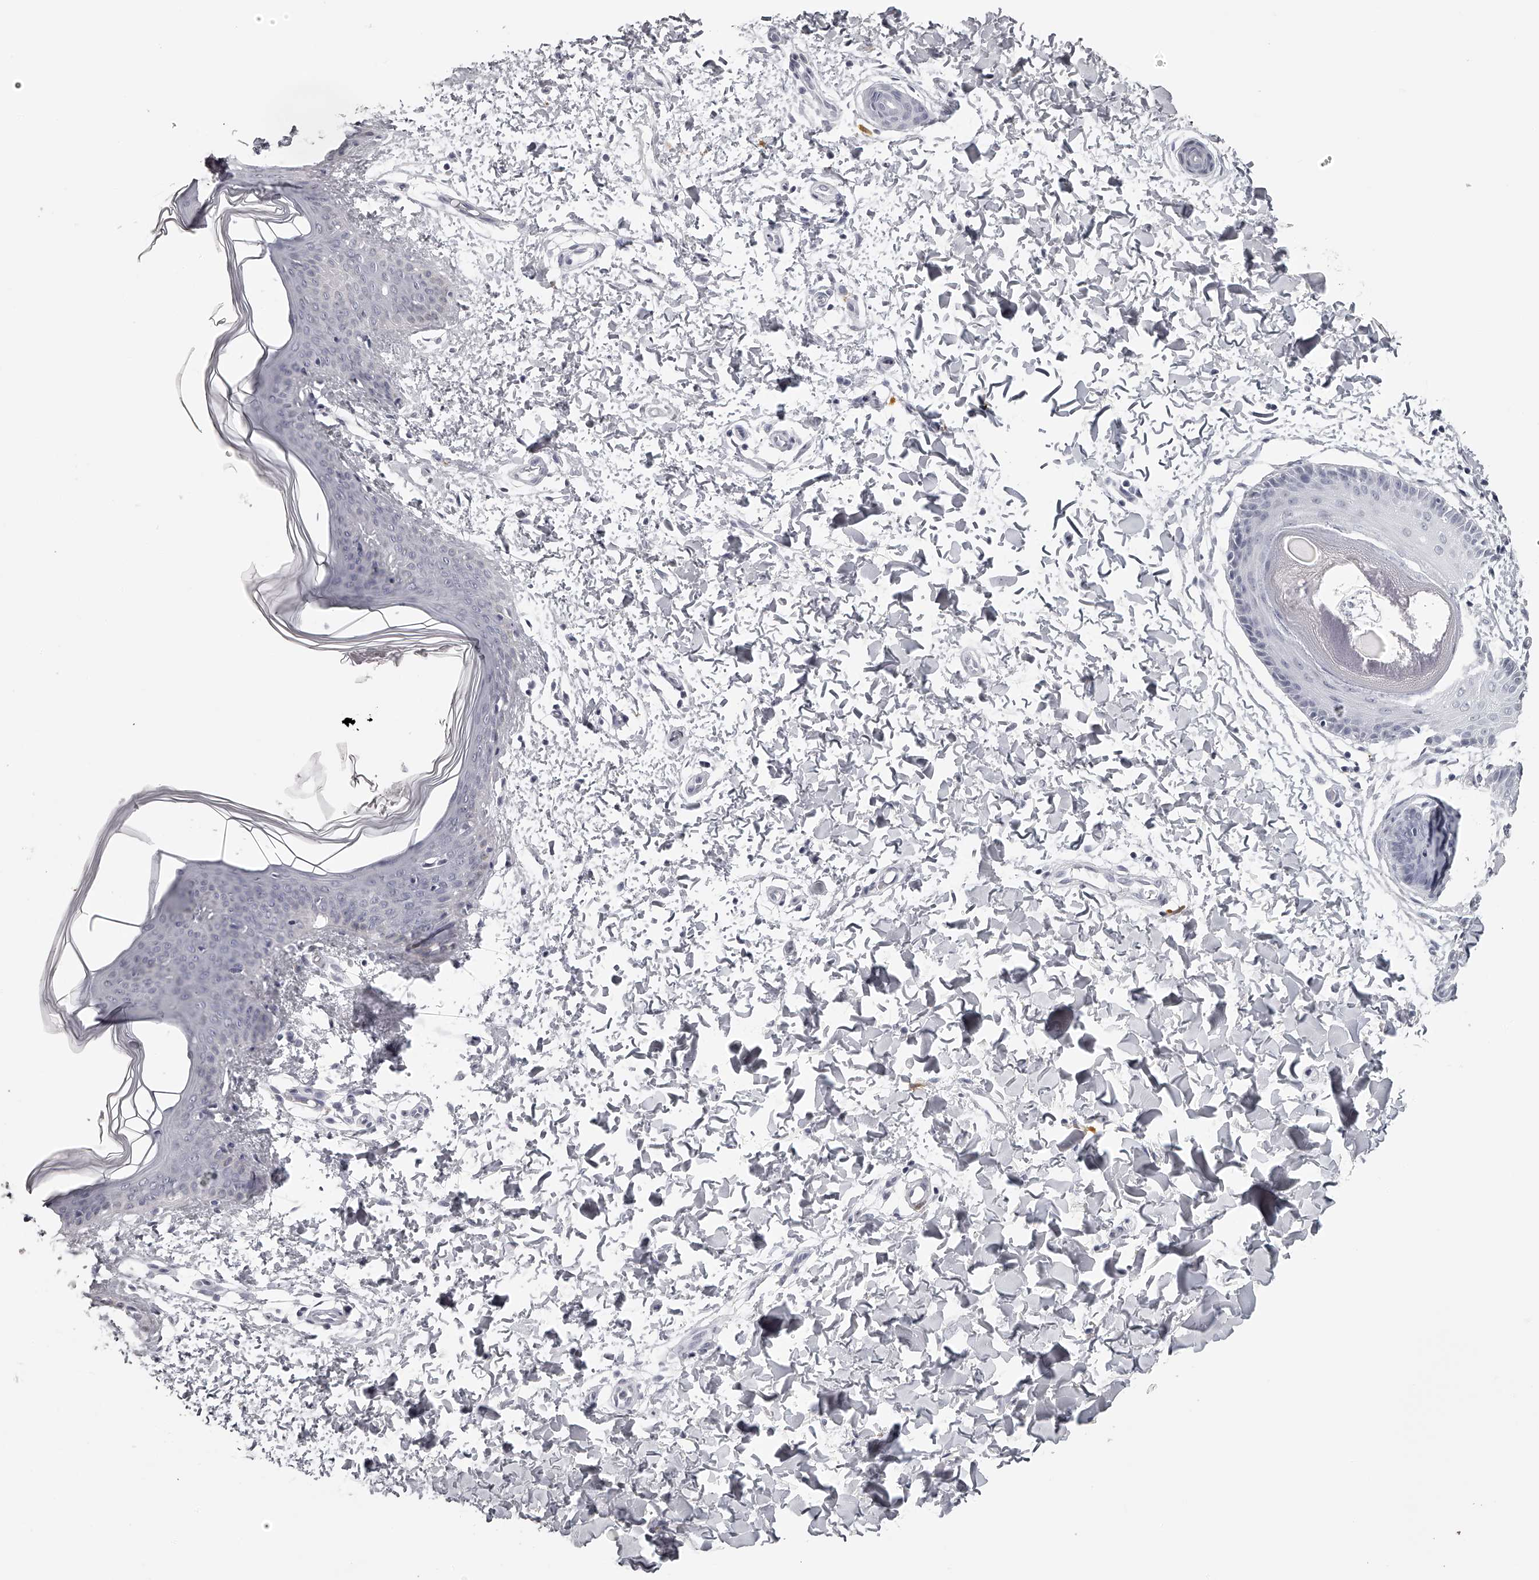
{"staining": {"intensity": "negative", "quantity": "none", "location": "none"}, "tissue": "skin", "cell_type": "Fibroblasts", "image_type": "normal", "snomed": [{"axis": "morphology", "description": "Normal tissue, NOS"}, {"axis": "topography", "description": "Skin"}], "caption": "This is an immunohistochemistry (IHC) photomicrograph of normal skin. There is no staining in fibroblasts.", "gene": "SEC11C", "patient": {"sex": "female", "age": 17}}